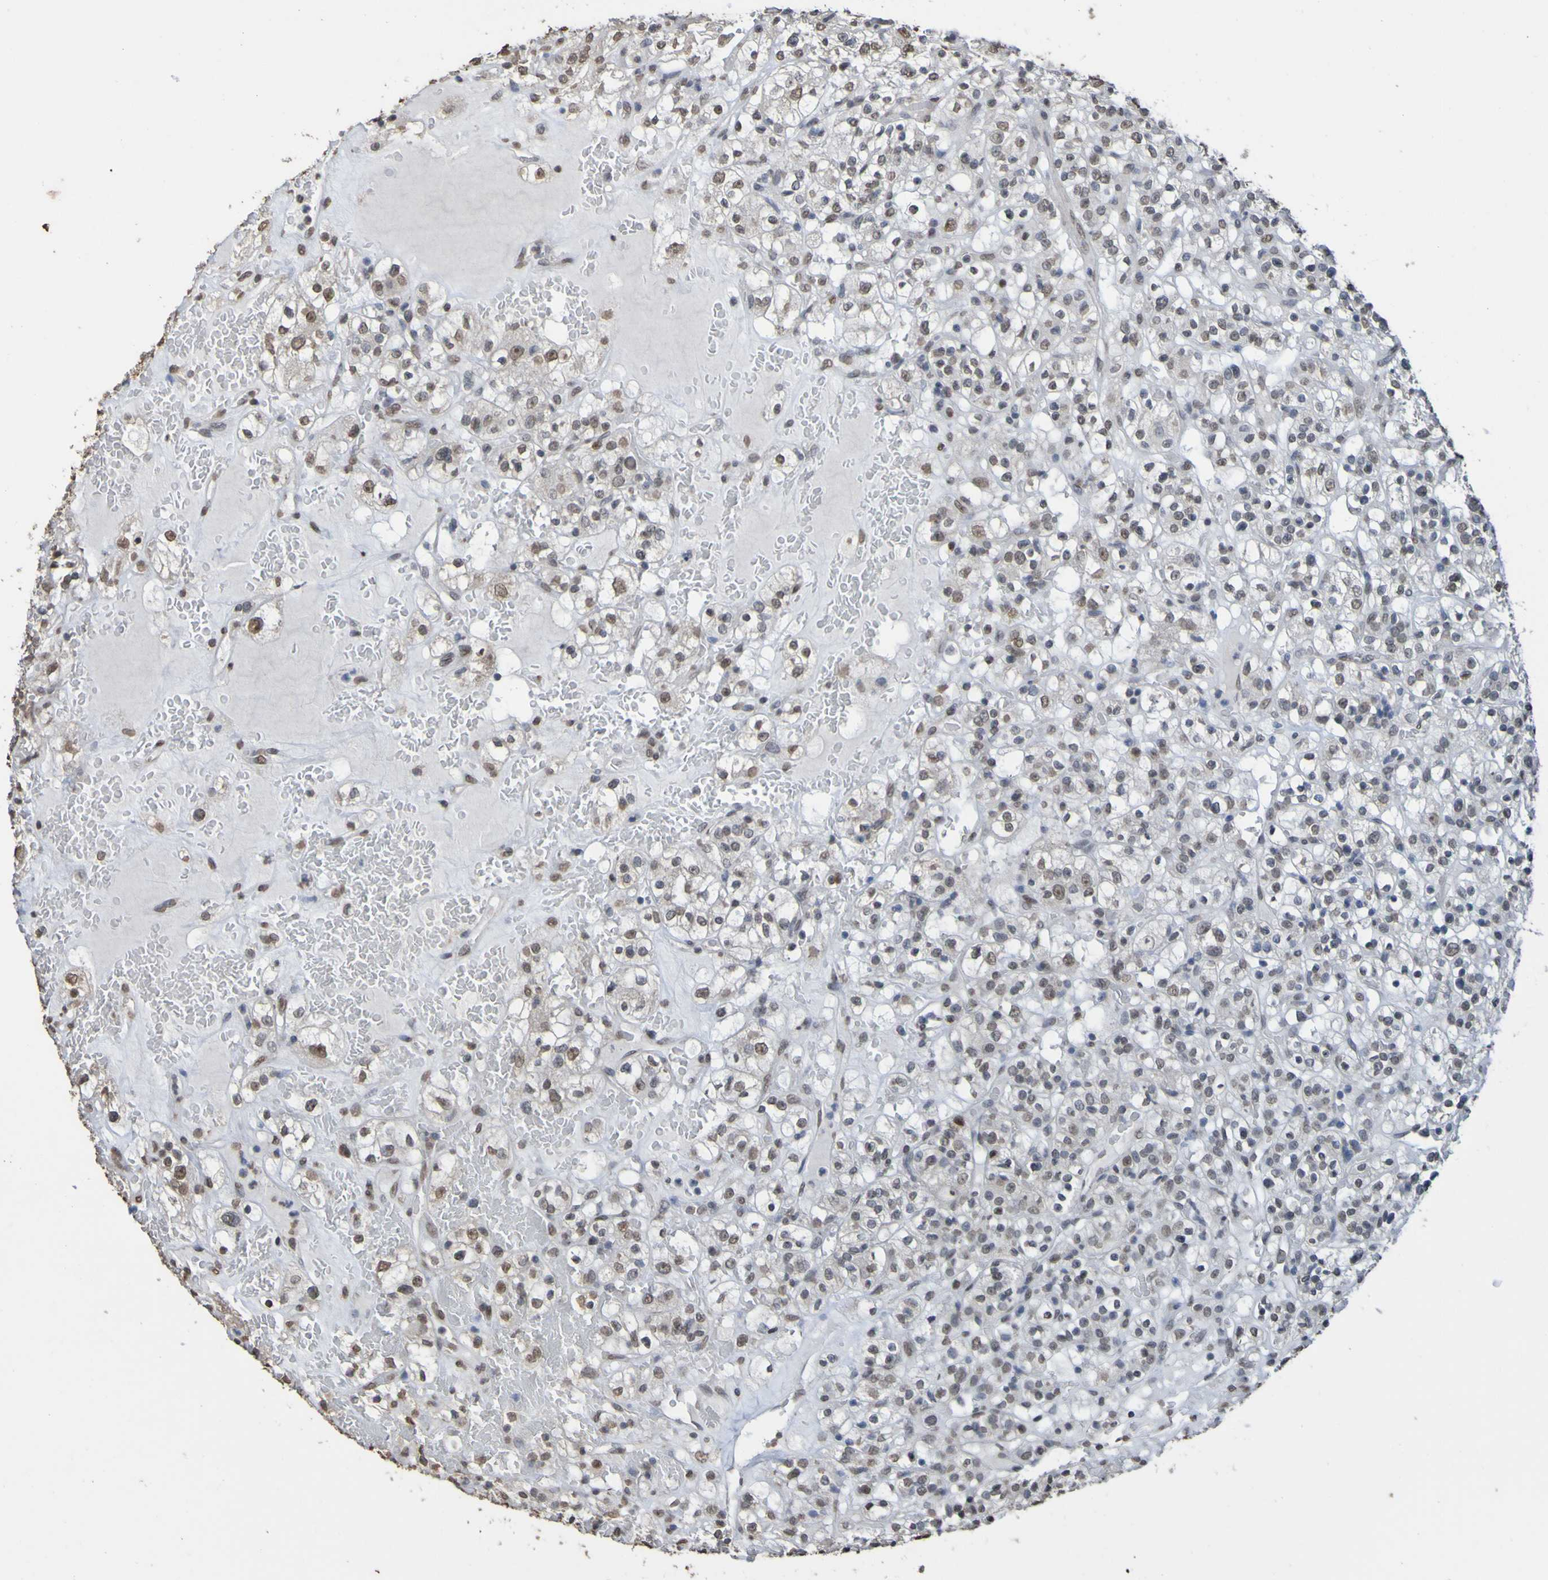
{"staining": {"intensity": "weak", "quantity": "25%-75%", "location": "nuclear"}, "tissue": "renal cancer", "cell_type": "Tumor cells", "image_type": "cancer", "snomed": [{"axis": "morphology", "description": "Normal tissue, NOS"}, {"axis": "morphology", "description": "Adenocarcinoma, NOS"}, {"axis": "topography", "description": "Kidney"}], "caption": "The immunohistochemical stain shows weak nuclear positivity in tumor cells of adenocarcinoma (renal) tissue.", "gene": "ALKBH2", "patient": {"sex": "female", "age": 72}}